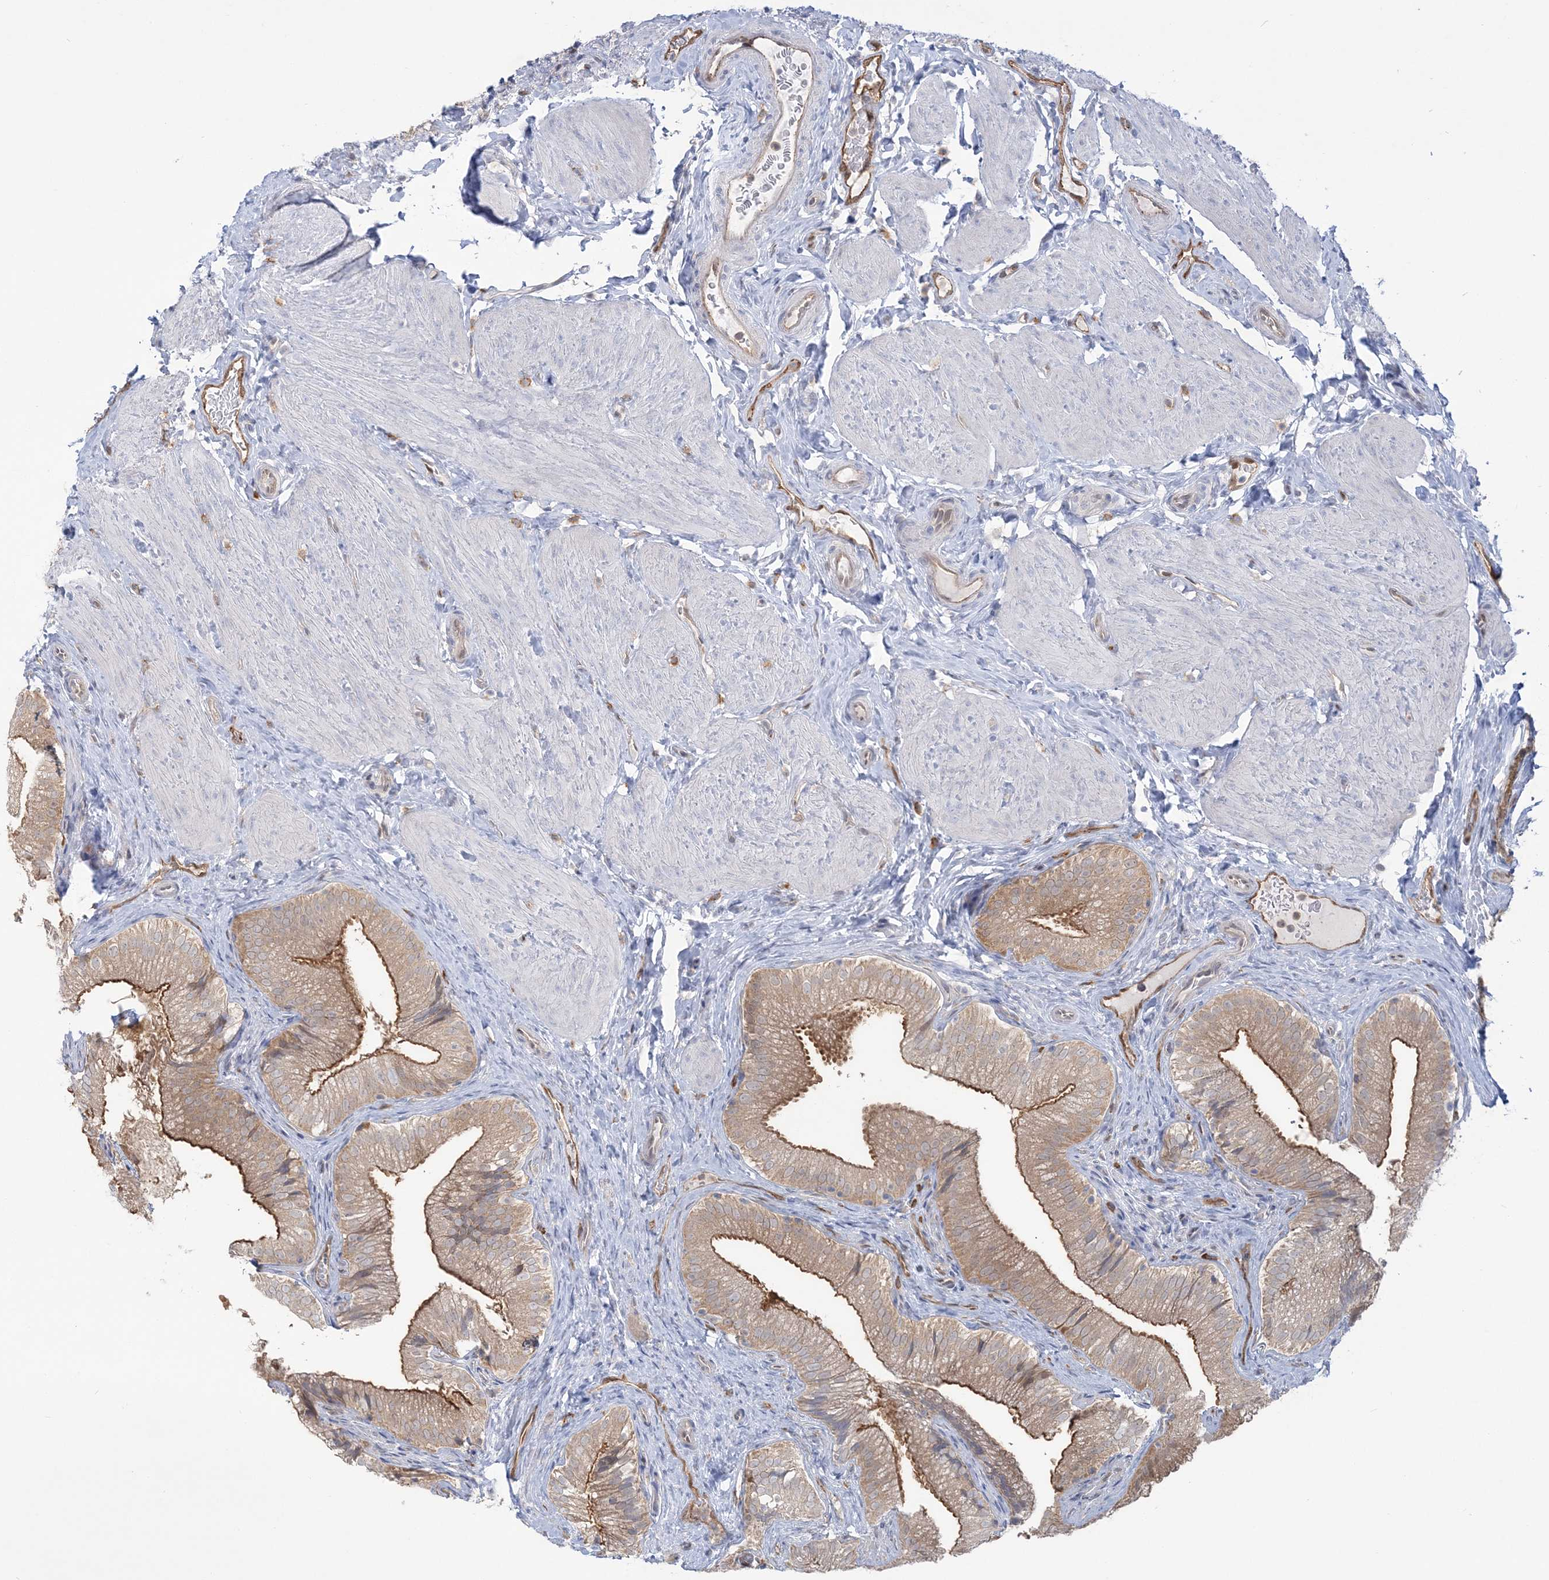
{"staining": {"intensity": "moderate", "quantity": ">75%", "location": "cytoplasmic/membranous"}, "tissue": "gallbladder", "cell_type": "Glandular cells", "image_type": "normal", "snomed": [{"axis": "morphology", "description": "Normal tissue, NOS"}, {"axis": "topography", "description": "Gallbladder"}], "caption": "Immunohistochemical staining of benign gallbladder displays moderate cytoplasmic/membranous protein expression in about >75% of glandular cells.", "gene": "INPP1", "patient": {"sex": "female", "age": 30}}